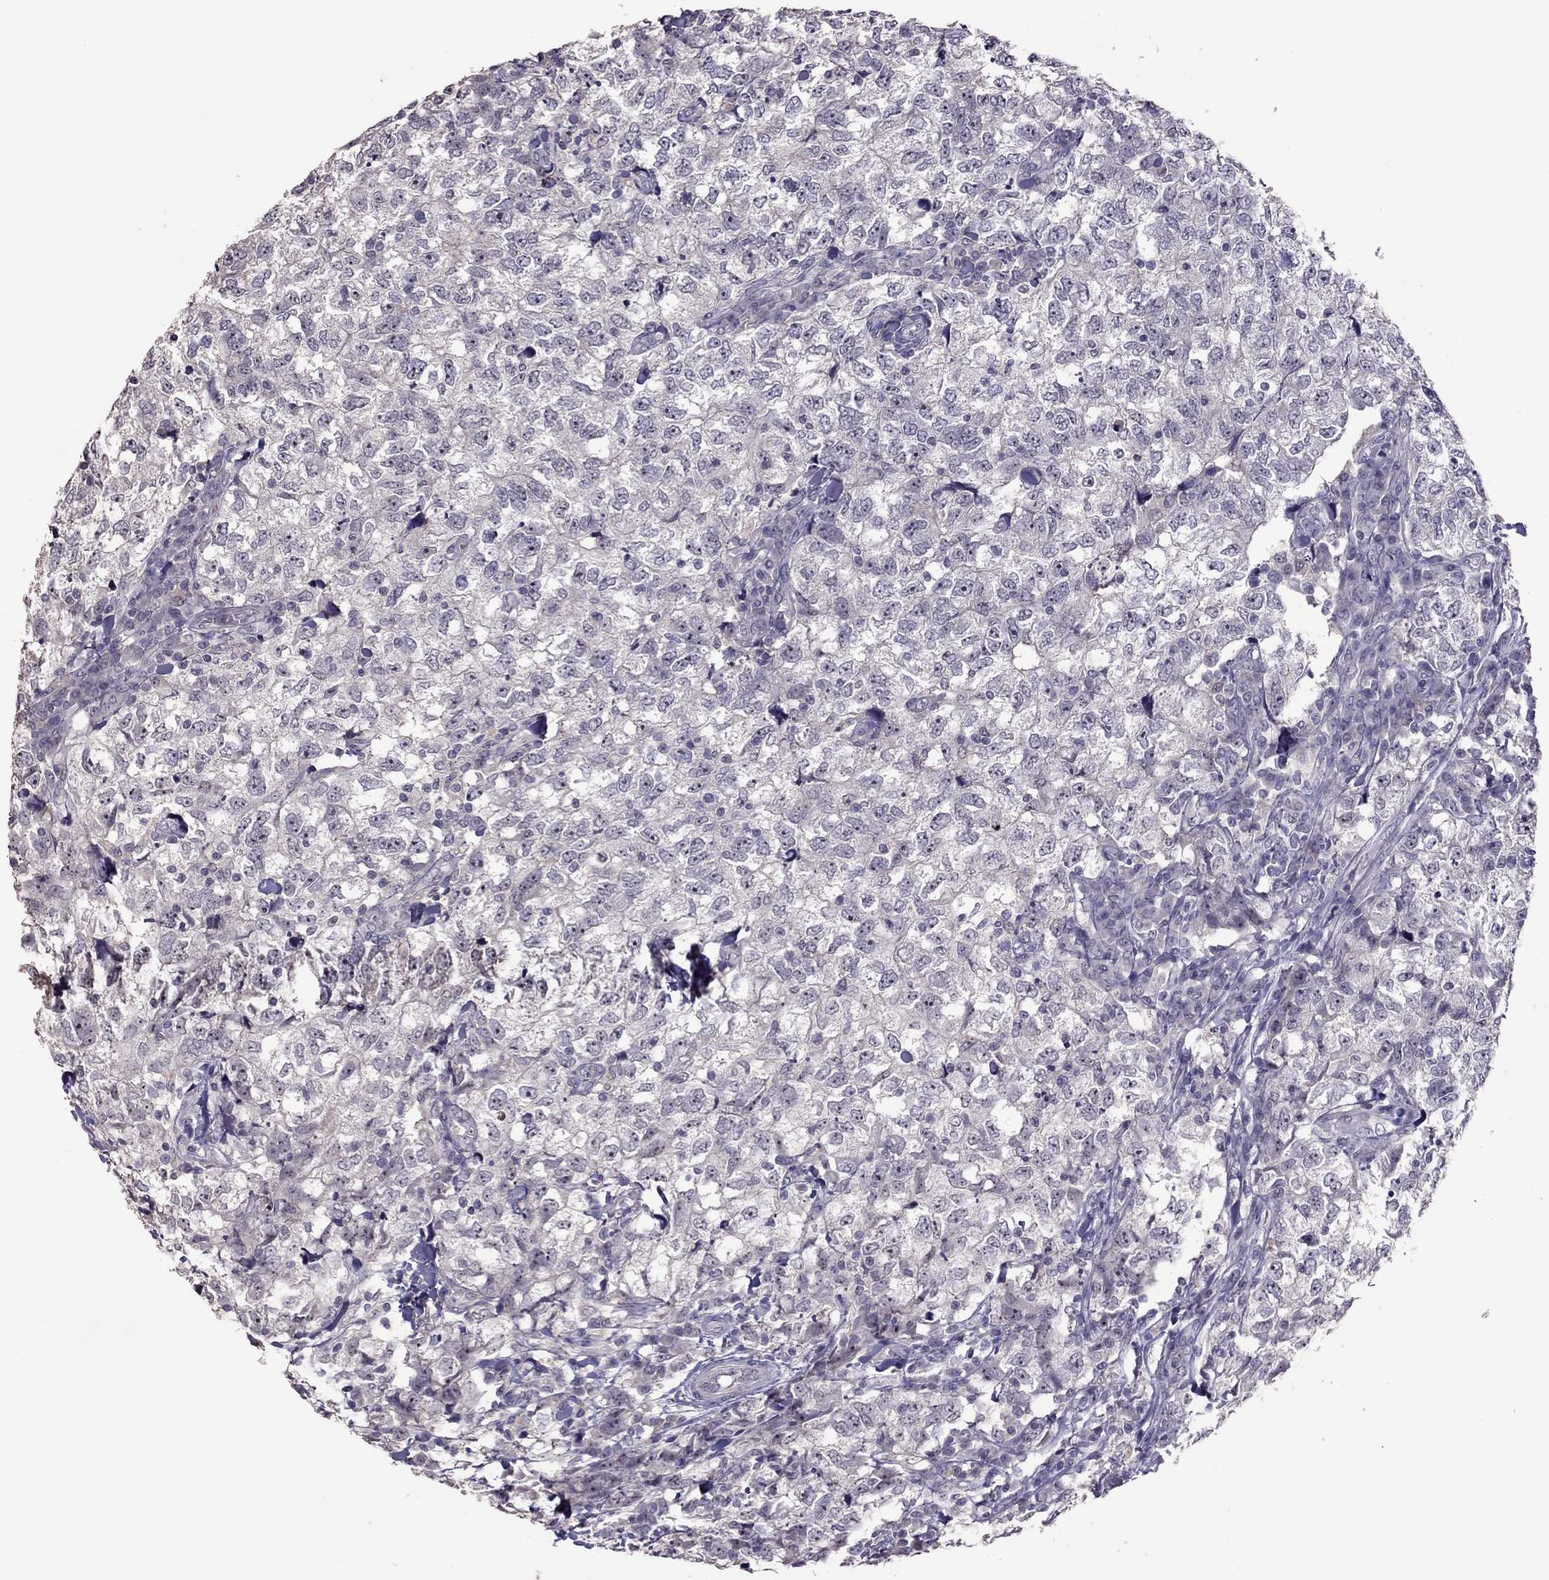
{"staining": {"intensity": "negative", "quantity": "none", "location": "none"}, "tissue": "breast cancer", "cell_type": "Tumor cells", "image_type": "cancer", "snomed": [{"axis": "morphology", "description": "Duct carcinoma"}, {"axis": "topography", "description": "Breast"}], "caption": "This is a photomicrograph of immunohistochemistry staining of breast cancer, which shows no expression in tumor cells.", "gene": "LRRC46", "patient": {"sex": "female", "age": 30}}